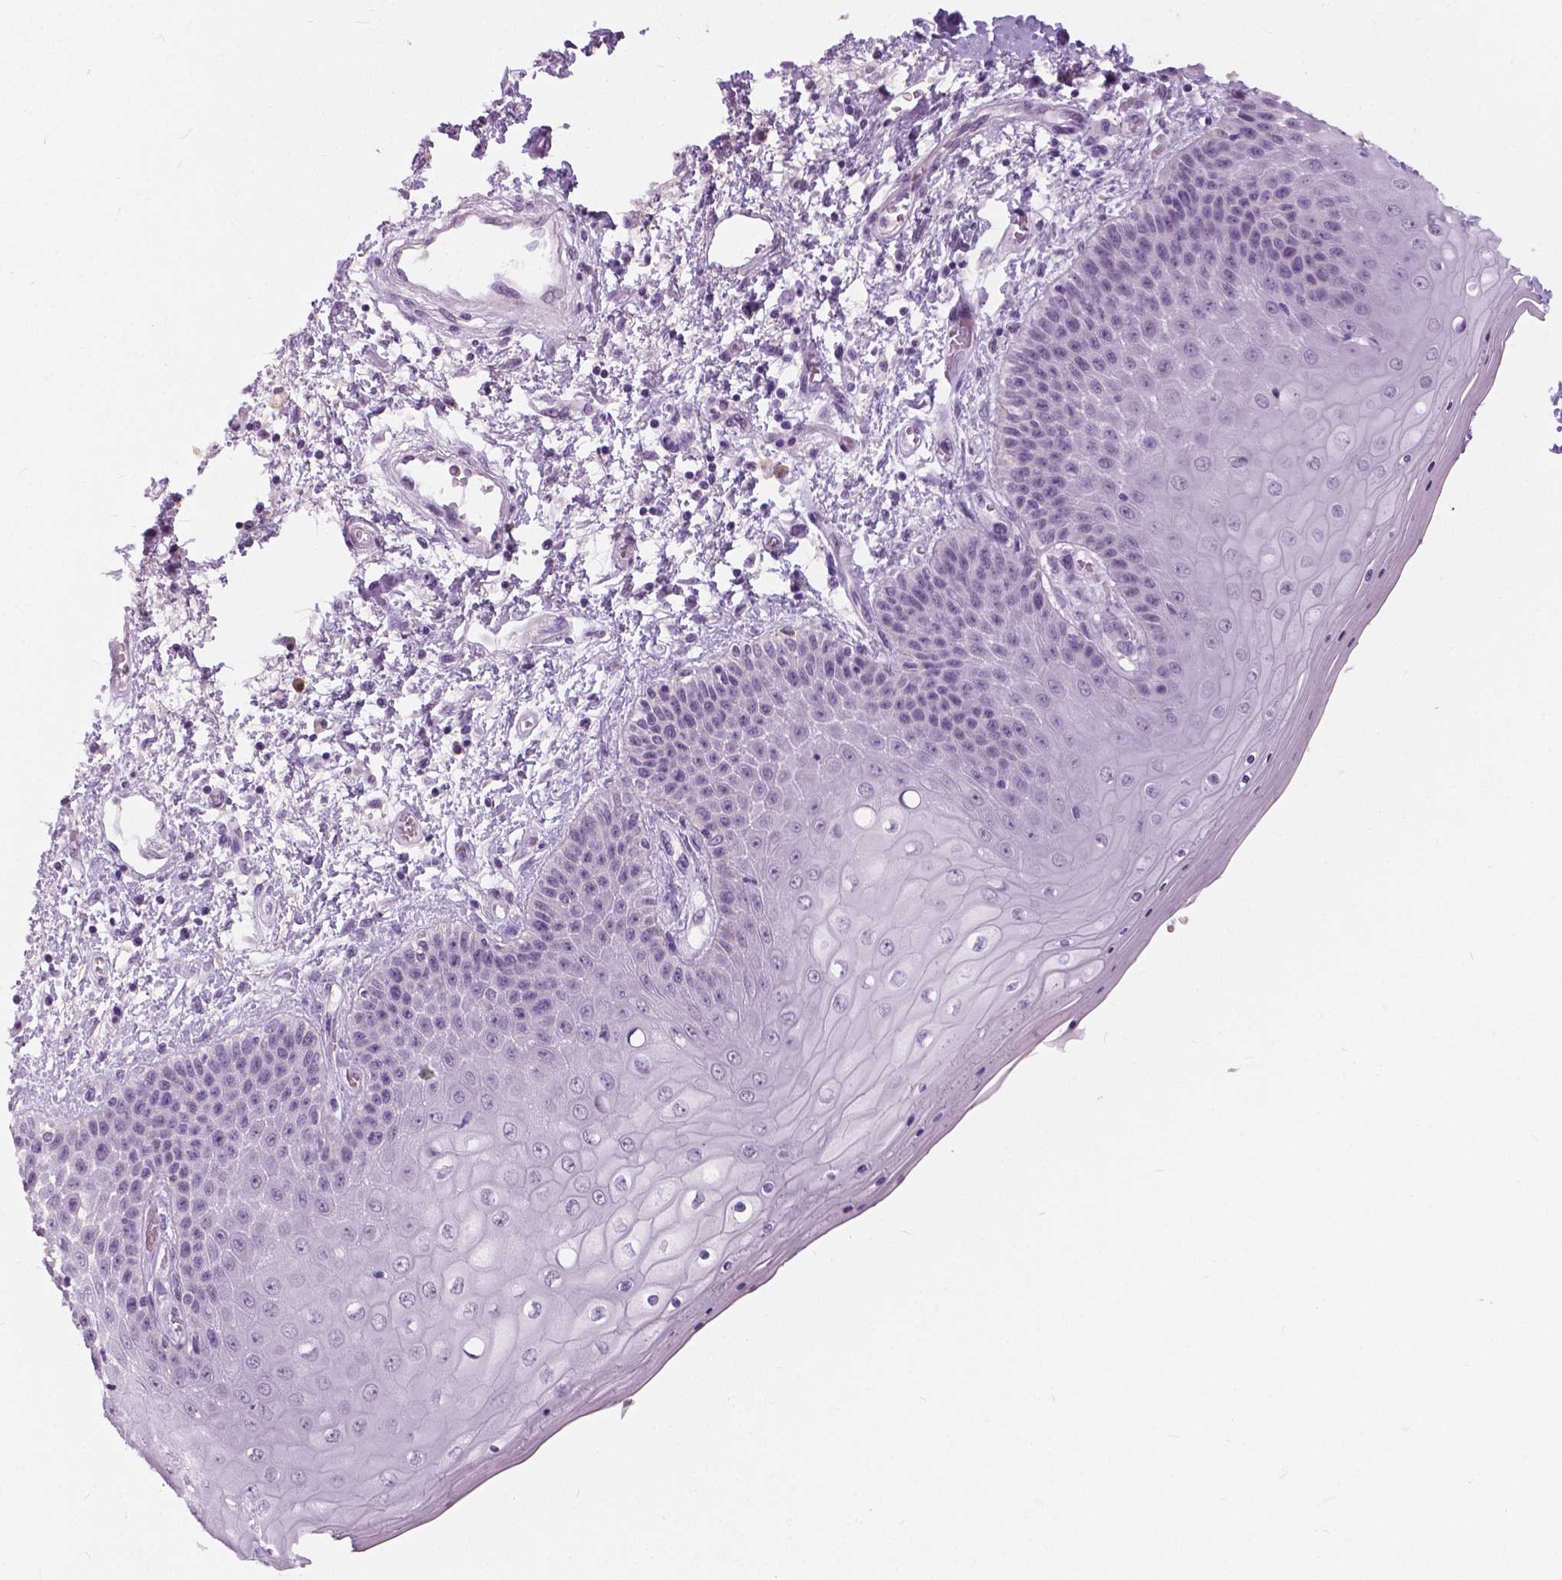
{"staining": {"intensity": "negative", "quantity": "none", "location": "none"}, "tissue": "skin", "cell_type": "Epidermal cells", "image_type": "normal", "snomed": [{"axis": "morphology", "description": "Normal tissue, NOS"}, {"axis": "topography", "description": "Anal"}], "caption": "An IHC micrograph of normal skin is shown. There is no staining in epidermal cells of skin. (Brightfield microscopy of DAB (3,3'-diaminobenzidine) immunohistochemistry (IHC) at high magnification).", "gene": "MYOM1", "patient": {"sex": "female", "age": 46}}